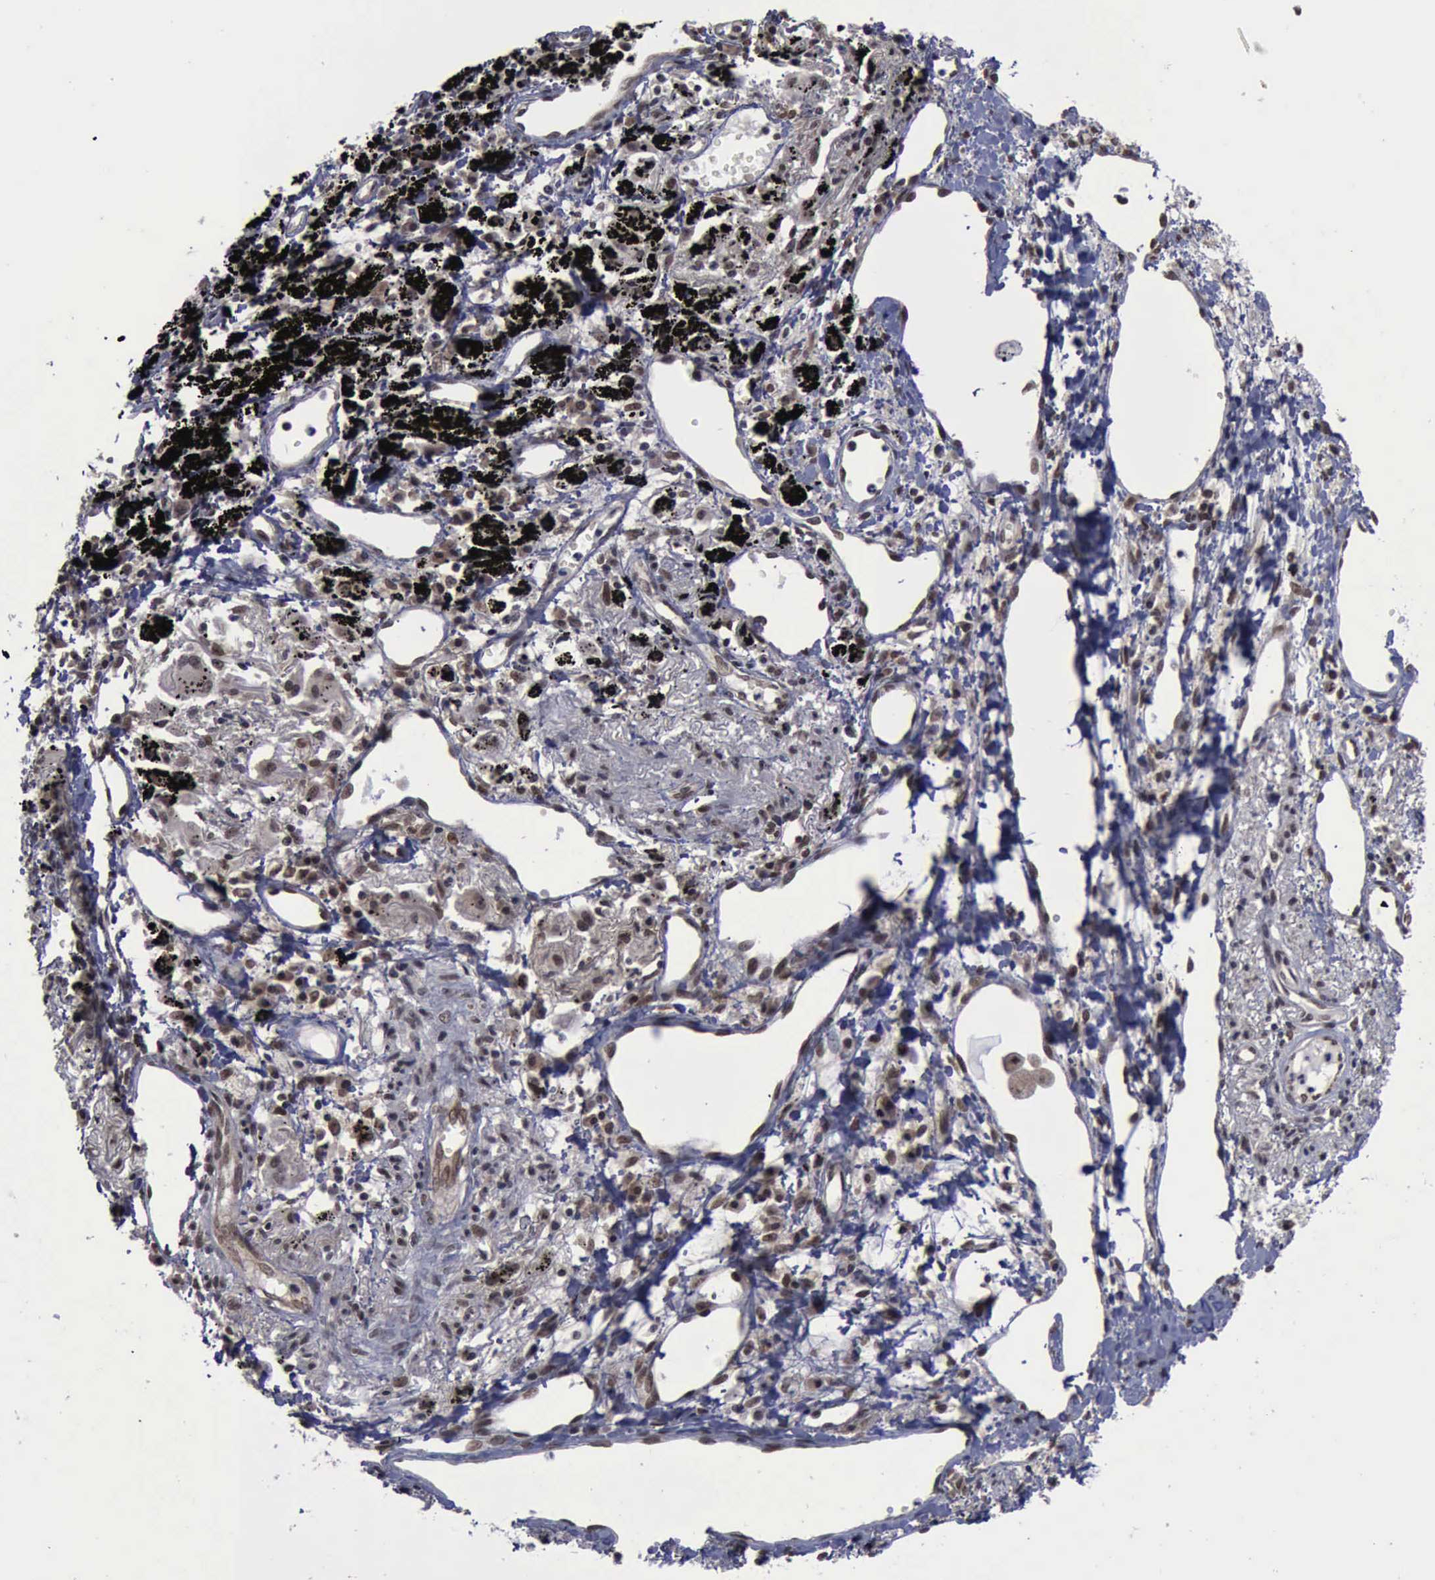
{"staining": {"intensity": "strong", "quantity": ">75%", "location": "nuclear"}, "tissue": "lung cancer", "cell_type": "Tumor cells", "image_type": "cancer", "snomed": [{"axis": "morphology", "description": "Squamous cell carcinoma, NOS"}, {"axis": "topography", "description": "Lung"}], "caption": "The immunohistochemical stain shows strong nuclear expression in tumor cells of lung squamous cell carcinoma tissue. (Brightfield microscopy of DAB IHC at high magnification).", "gene": "RTCB", "patient": {"sex": "male", "age": 71}}